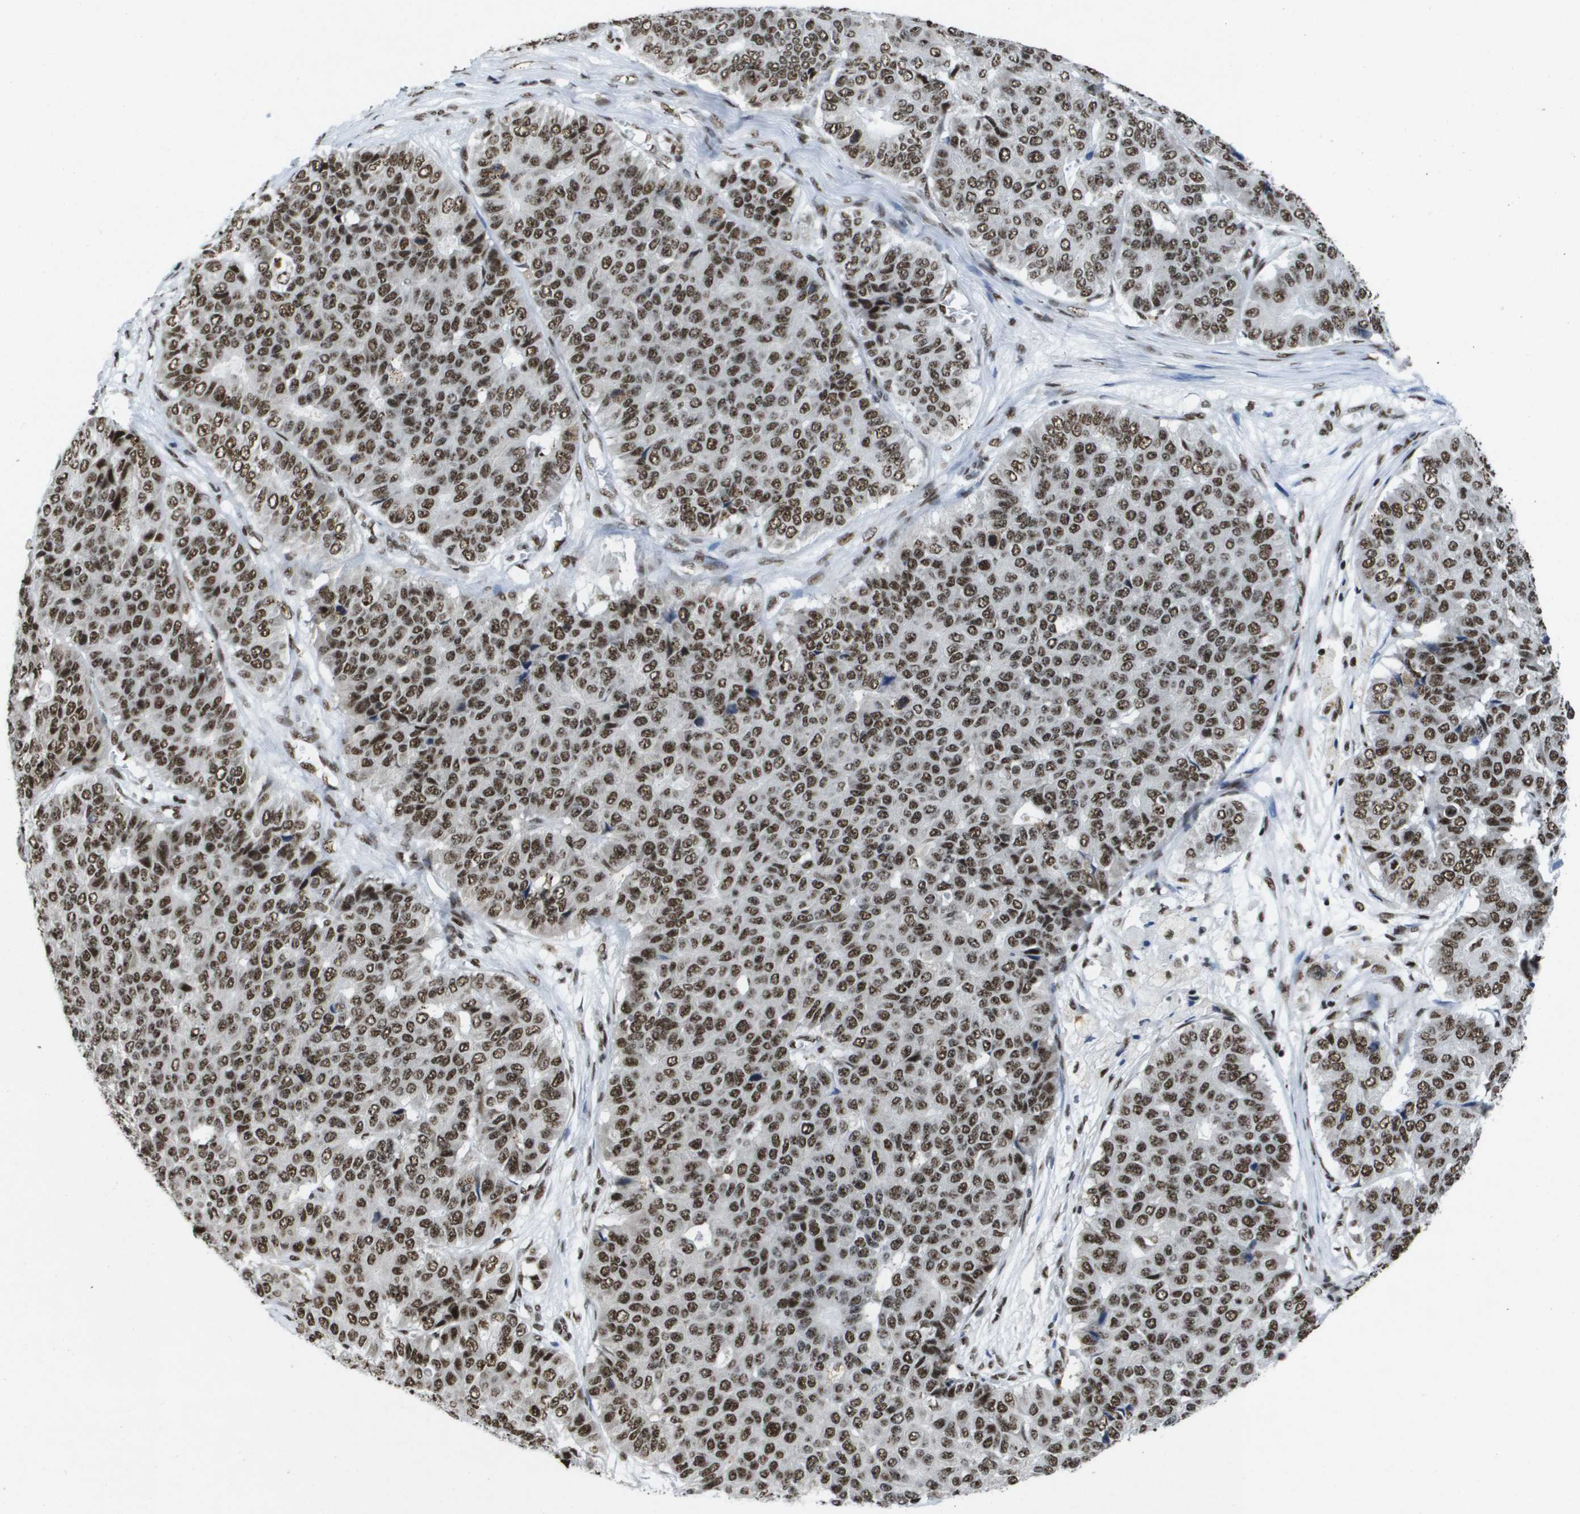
{"staining": {"intensity": "strong", "quantity": ">75%", "location": "nuclear"}, "tissue": "pancreatic cancer", "cell_type": "Tumor cells", "image_type": "cancer", "snomed": [{"axis": "morphology", "description": "Adenocarcinoma, NOS"}, {"axis": "topography", "description": "Pancreas"}], "caption": "The micrograph shows a brown stain indicating the presence of a protein in the nuclear of tumor cells in pancreatic cancer. The staining was performed using DAB to visualize the protein expression in brown, while the nuclei were stained in blue with hematoxylin (Magnification: 20x).", "gene": "NSRP1", "patient": {"sex": "male", "age": 50}}